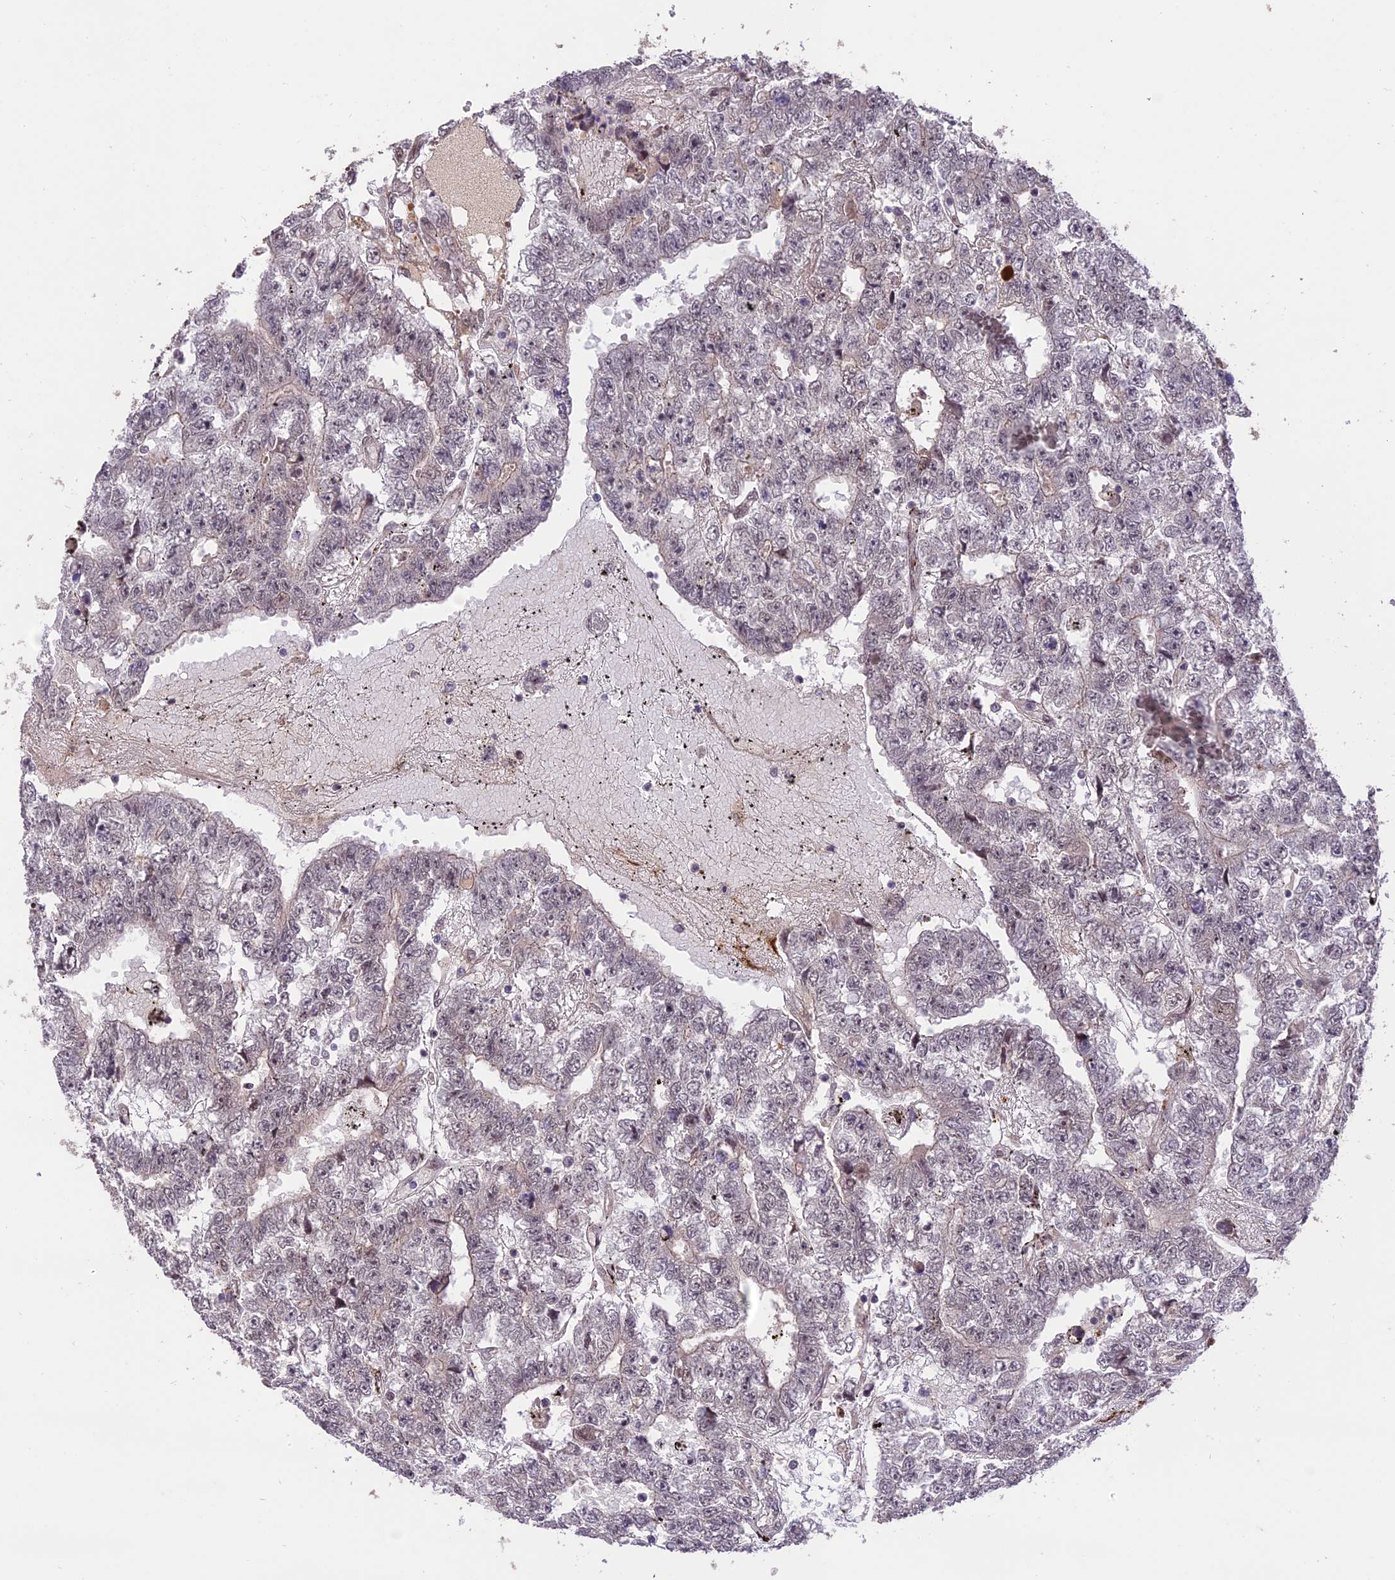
{"staining": {"intensity": "negative", "quantity": "none", "location": "none"}, "tissue": "testis cancer", "cell_type": "Tumor cells", "image_type": "cancer", "snomed": [{"axis": "morphology", "description": "Carcinoma, Embryonal, NOS"}, {"axis": "topography", "description": "Testis"}], "caption": "Immunohistochemical staining of human testis cancer reveals no significant staining in tumor cells. (Immunohistochemistry (ihc), brightfield microscopy, high magnification).", "gene": "PRELID2", "patient": {"sex": "male", "age": 25}}